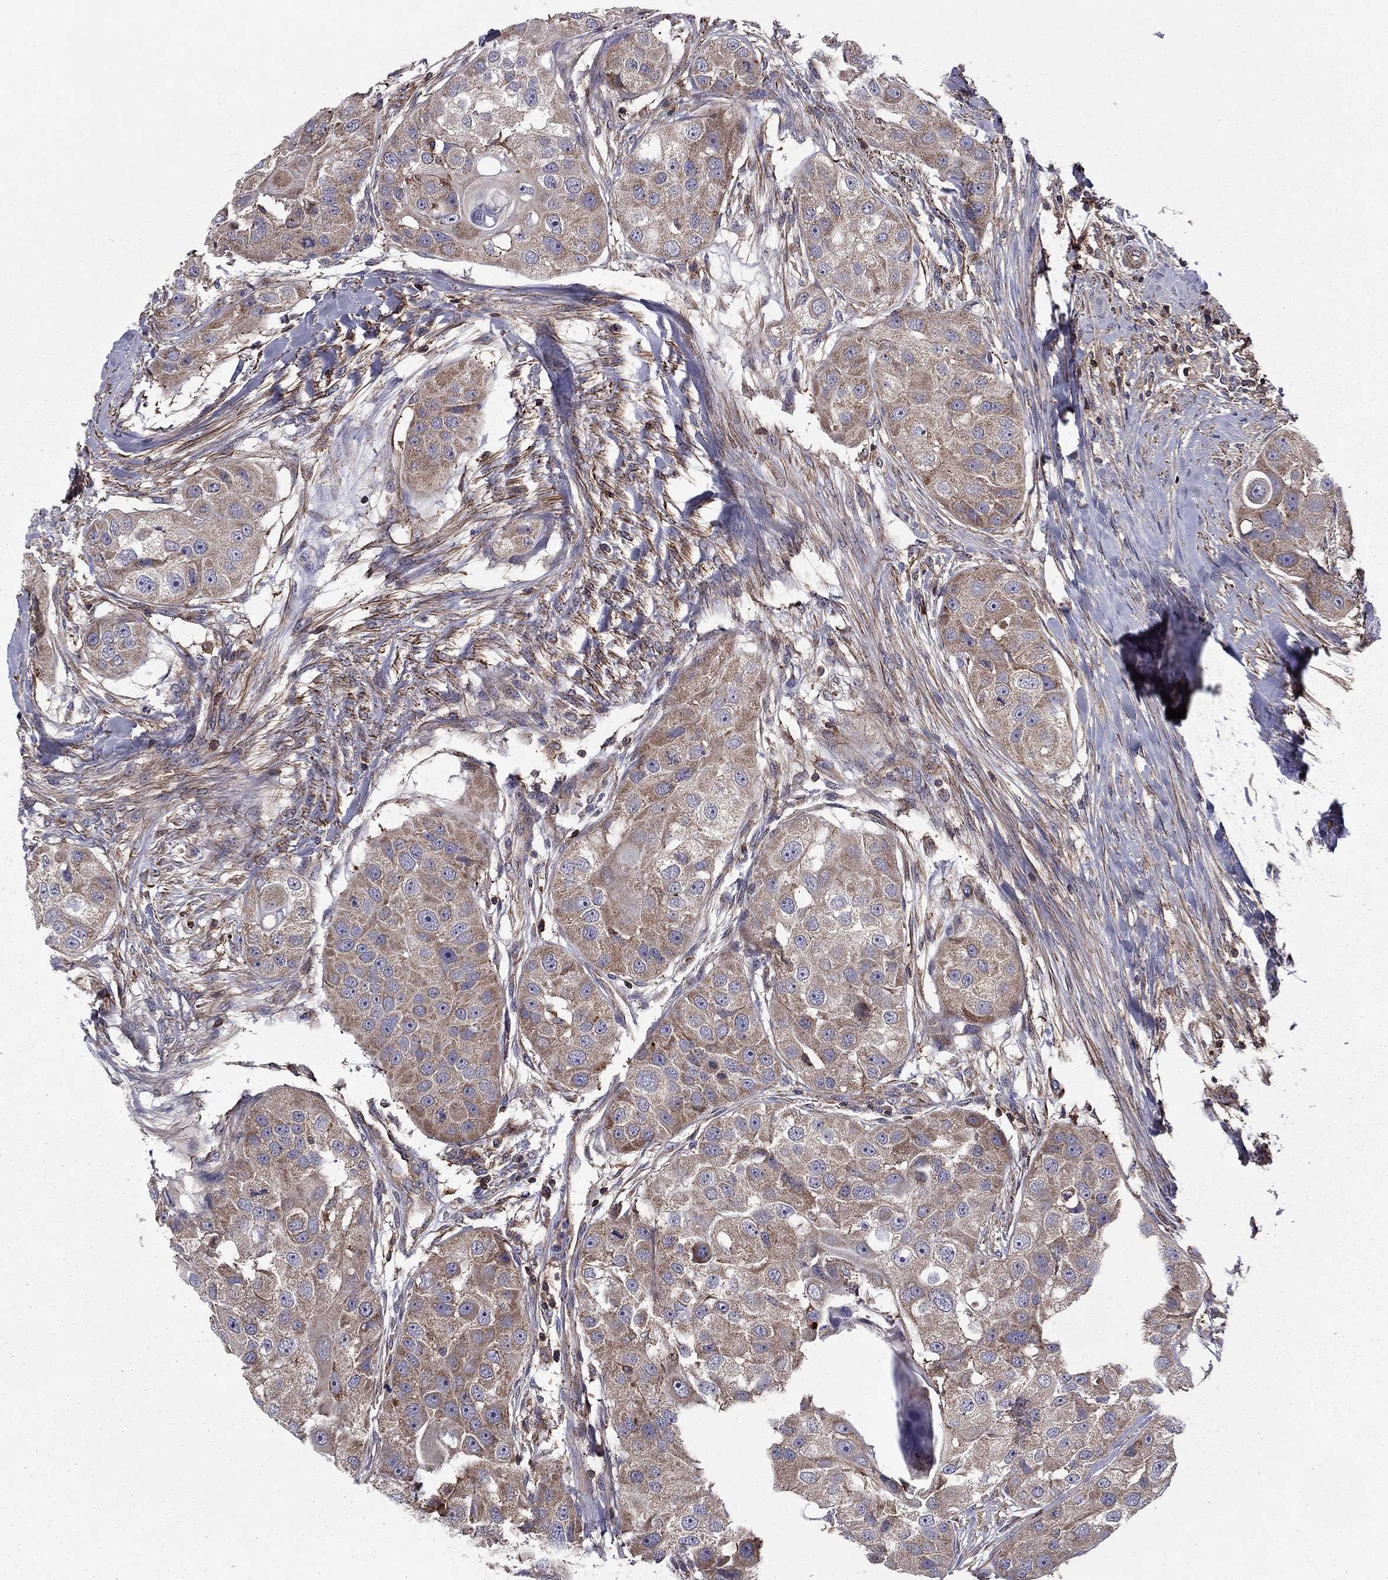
{"staining": {"intensity": "moderate", "quantity": "<25%", "location": "cytoplasmic/membranous"}, "tissue": "head and neck cancer", "cell_type": "Tumor cells", "image_type": "cancer", "snomed": [{"axis": "morphology", "description": "Normal tissue, NOS"}, {"axis": "morphology", "description": "Squamous cell carcinoma, NOS"}, {"axis": "topography", "description": "Skeletal muscle"}, {"axis": "topography", "description": "Head-Neck"}], "caption": "Immunohistochemistry photomicrograph of neoplastic tissue: human head and neck squamous cell carcinoma stained using IHC demonstrates low levels of moderate protein expression localized specifically in the cytoplasmic/membranous of tumor cells, appearing as a cytoplasmic/membranous brown color.", "gene": "ALG6", "patient": {"sex": "male", "age": 51}}